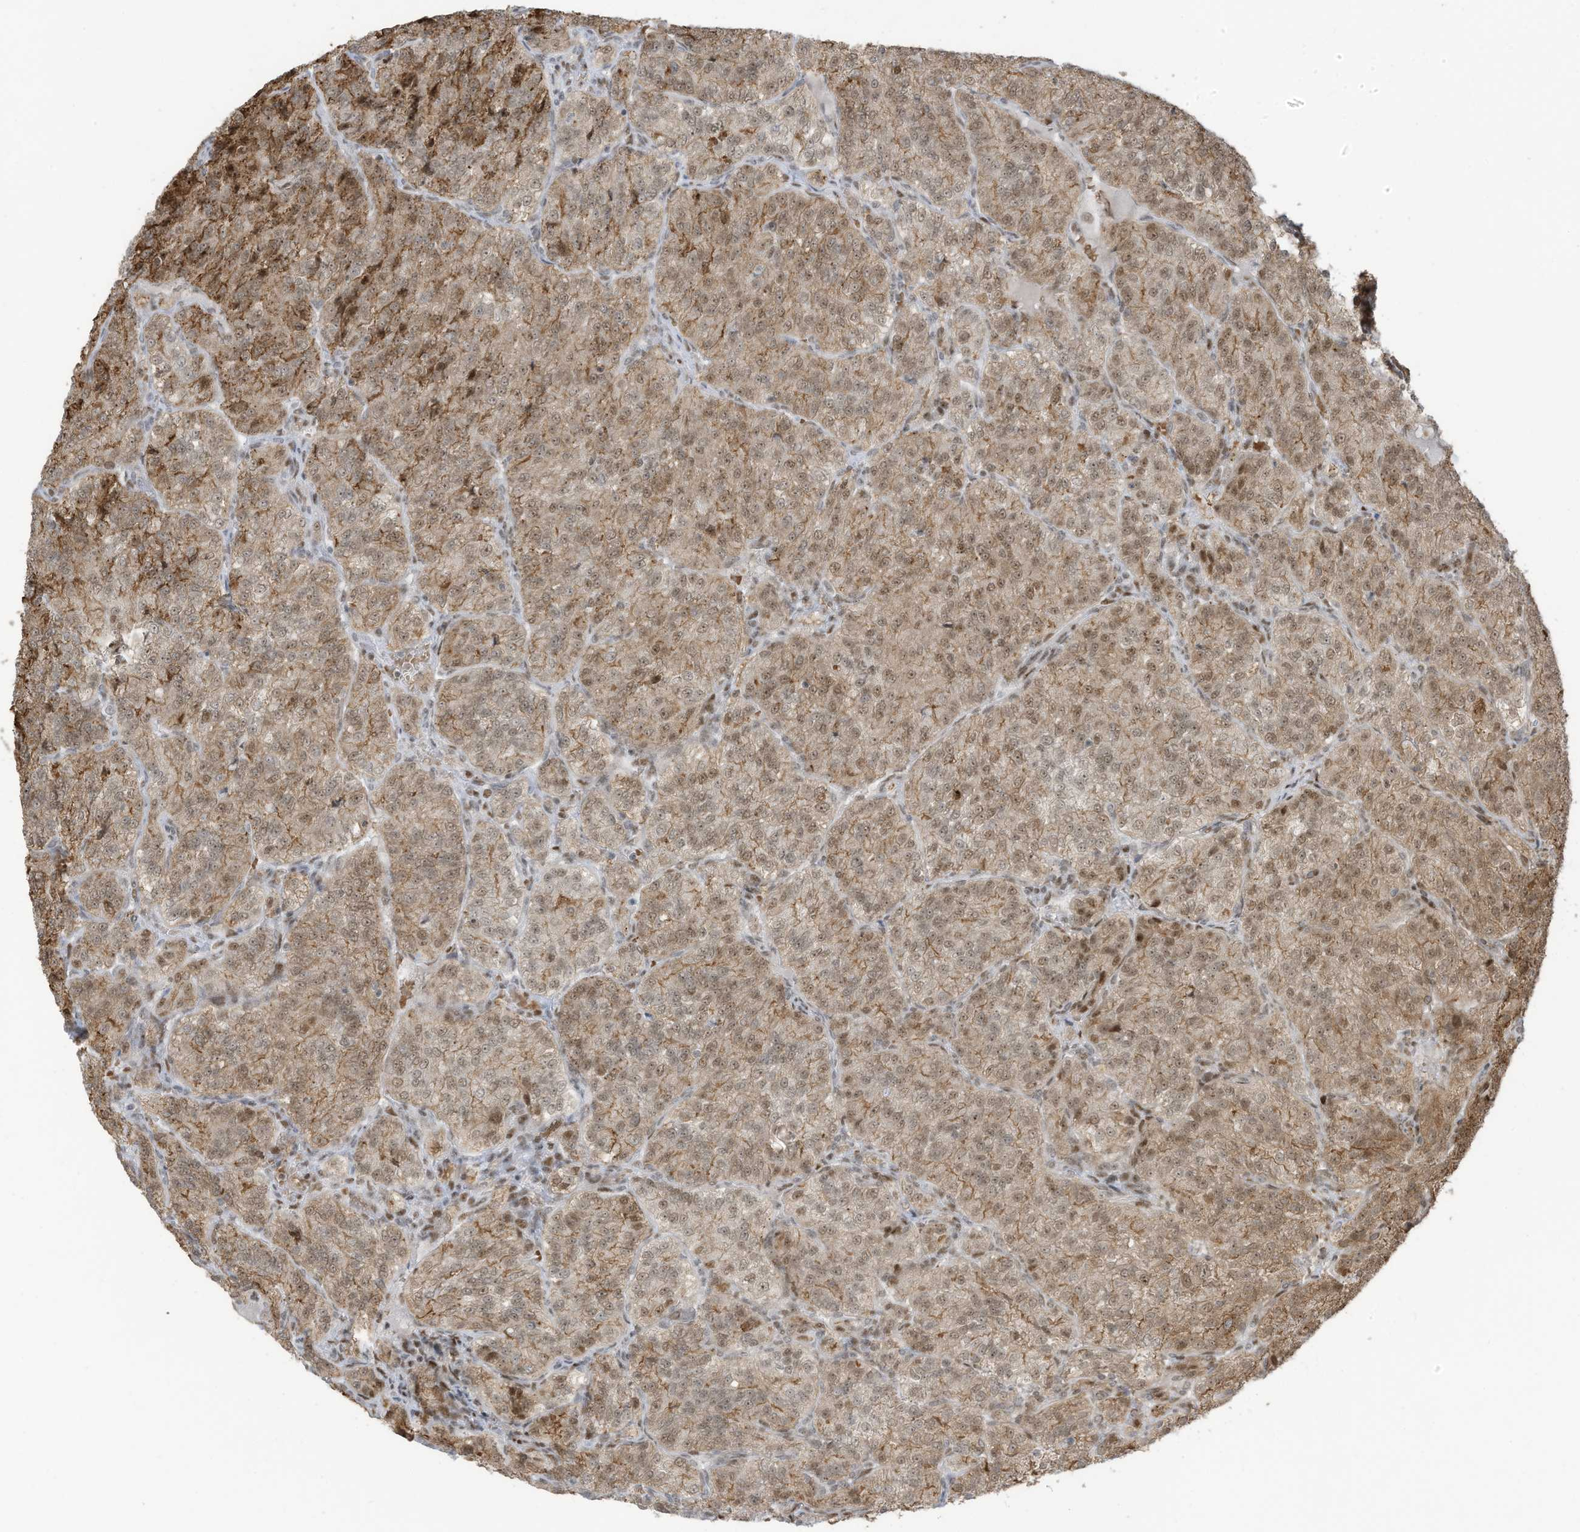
{"staining": {"intensity": "moderate", "quantity": ">75%", "location": "cytoplasmic/membranous,nuclear"}, "tissue": "renal cancer", "cell_type": "Tumor cells", "image_type": "cancer", "snomed": [{"axis": "morphology", "description": "Adenocarcinoma, NOS"}, {"axis": "topography", "description": "Kidney"}], "caption": "A brown stain shows moderate cytoplasmic/membranous and nuclear positivity of a protein in renal cancer (adenocarcinoma) tumor cells.", "gene": "ZCWPW2", "patient": {"sex": "female", "age": 63}}